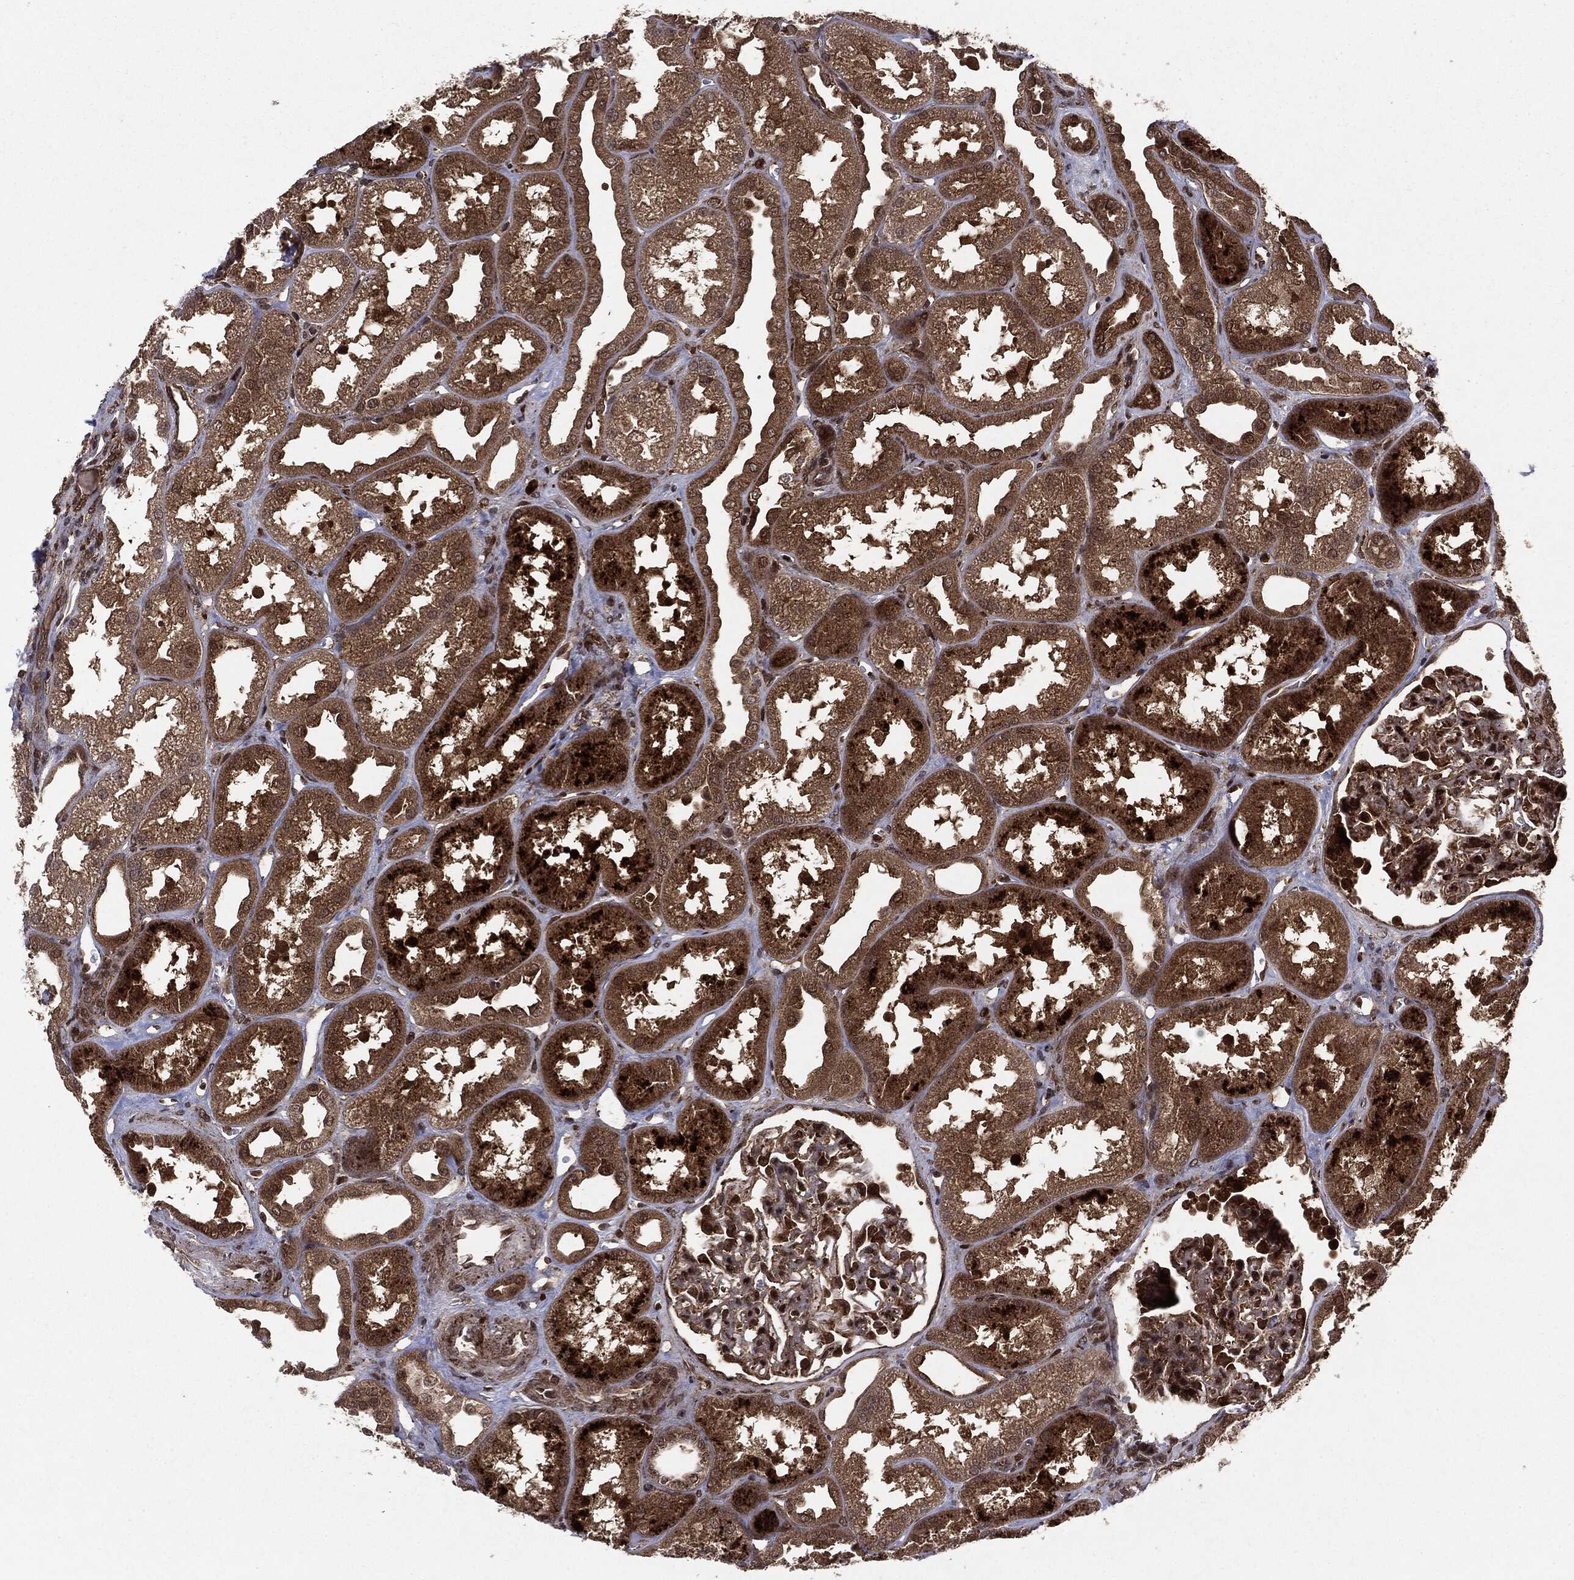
{"staining": {"intensity": "moderate", "quantity": "25%-75%", "location": "cytoplasmic/membranous"}, "tissue": "kidney", "cell_type": "Cells in glomeruli", "image_type": "normal", "snomed": [{"axis": "morphology", "description": "Normal tissue, NOS"}, {"axis": "topography", "description": "Kidney"}], "caption": "Protein expression by IHC shows moderate cytoplasmic/membranous positivity in about 25%-75% of cells in glomeruli in unremarkable kidney.", "gene": "OTUB1", "patient": {"sex": "male", "age": 61}}